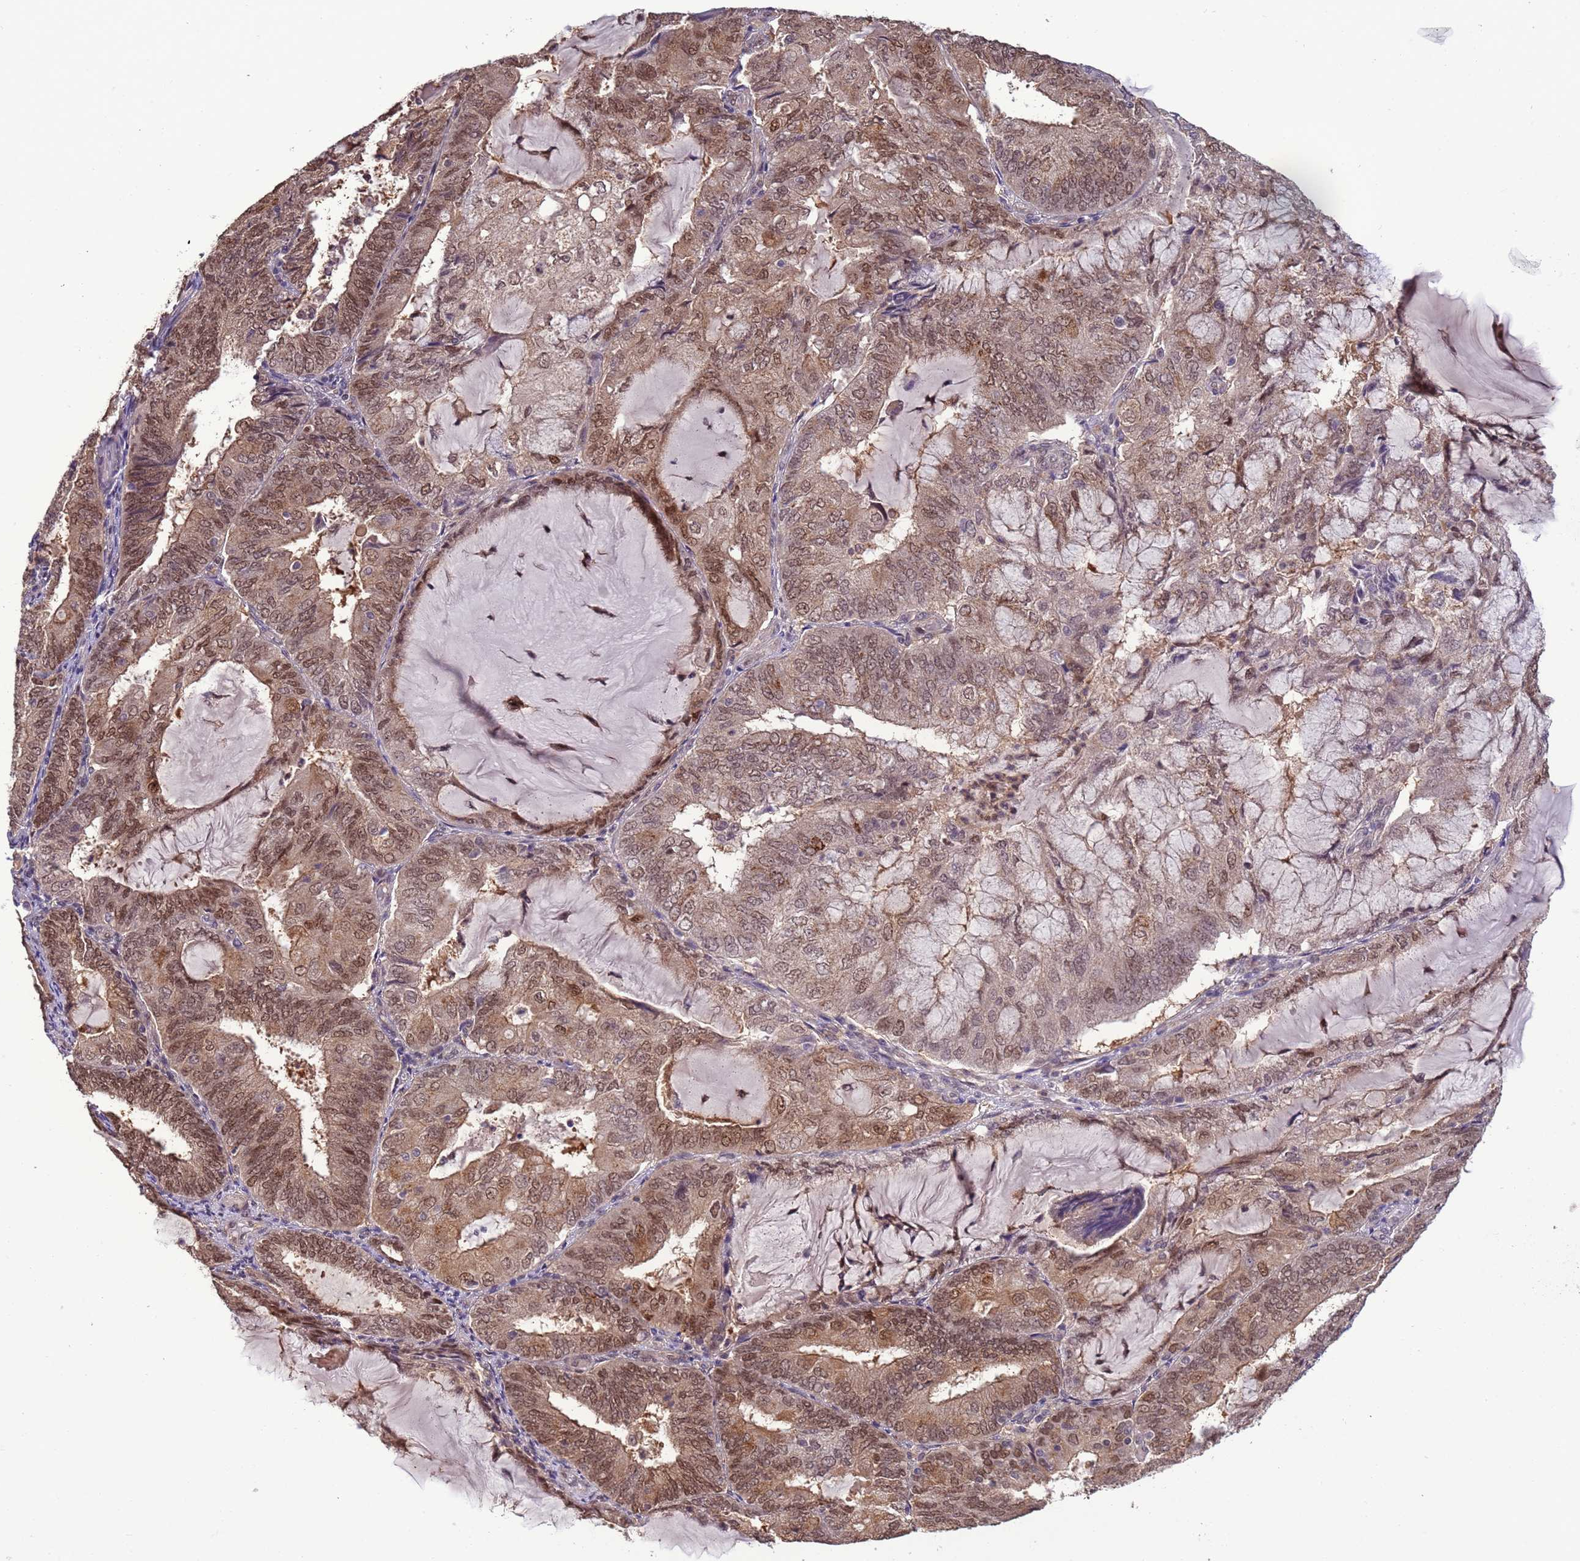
{"staining": {"intensity": "moderate", "quantity": ">75%", "location": "cytoplasmic/membranous,nuclear"}, "tissue": "endometrial cancer", "cell_type": "Tumor cells", "image_type": "cancer", "snomed": [{"axis": "morphology", "description": "Adenocarcinoma, NOS"}, {"axis": "topography", "description": "Endometrium"}], "caption": "Brown immunohistochemical staining in human endometrial adenocarcinoma displays moderate cytoplasmic/membranous and nuclear positivity in about >75% of tumor cells.", "gene": "ZBTB5", "patient": {"sex": "female", "age": 81}}